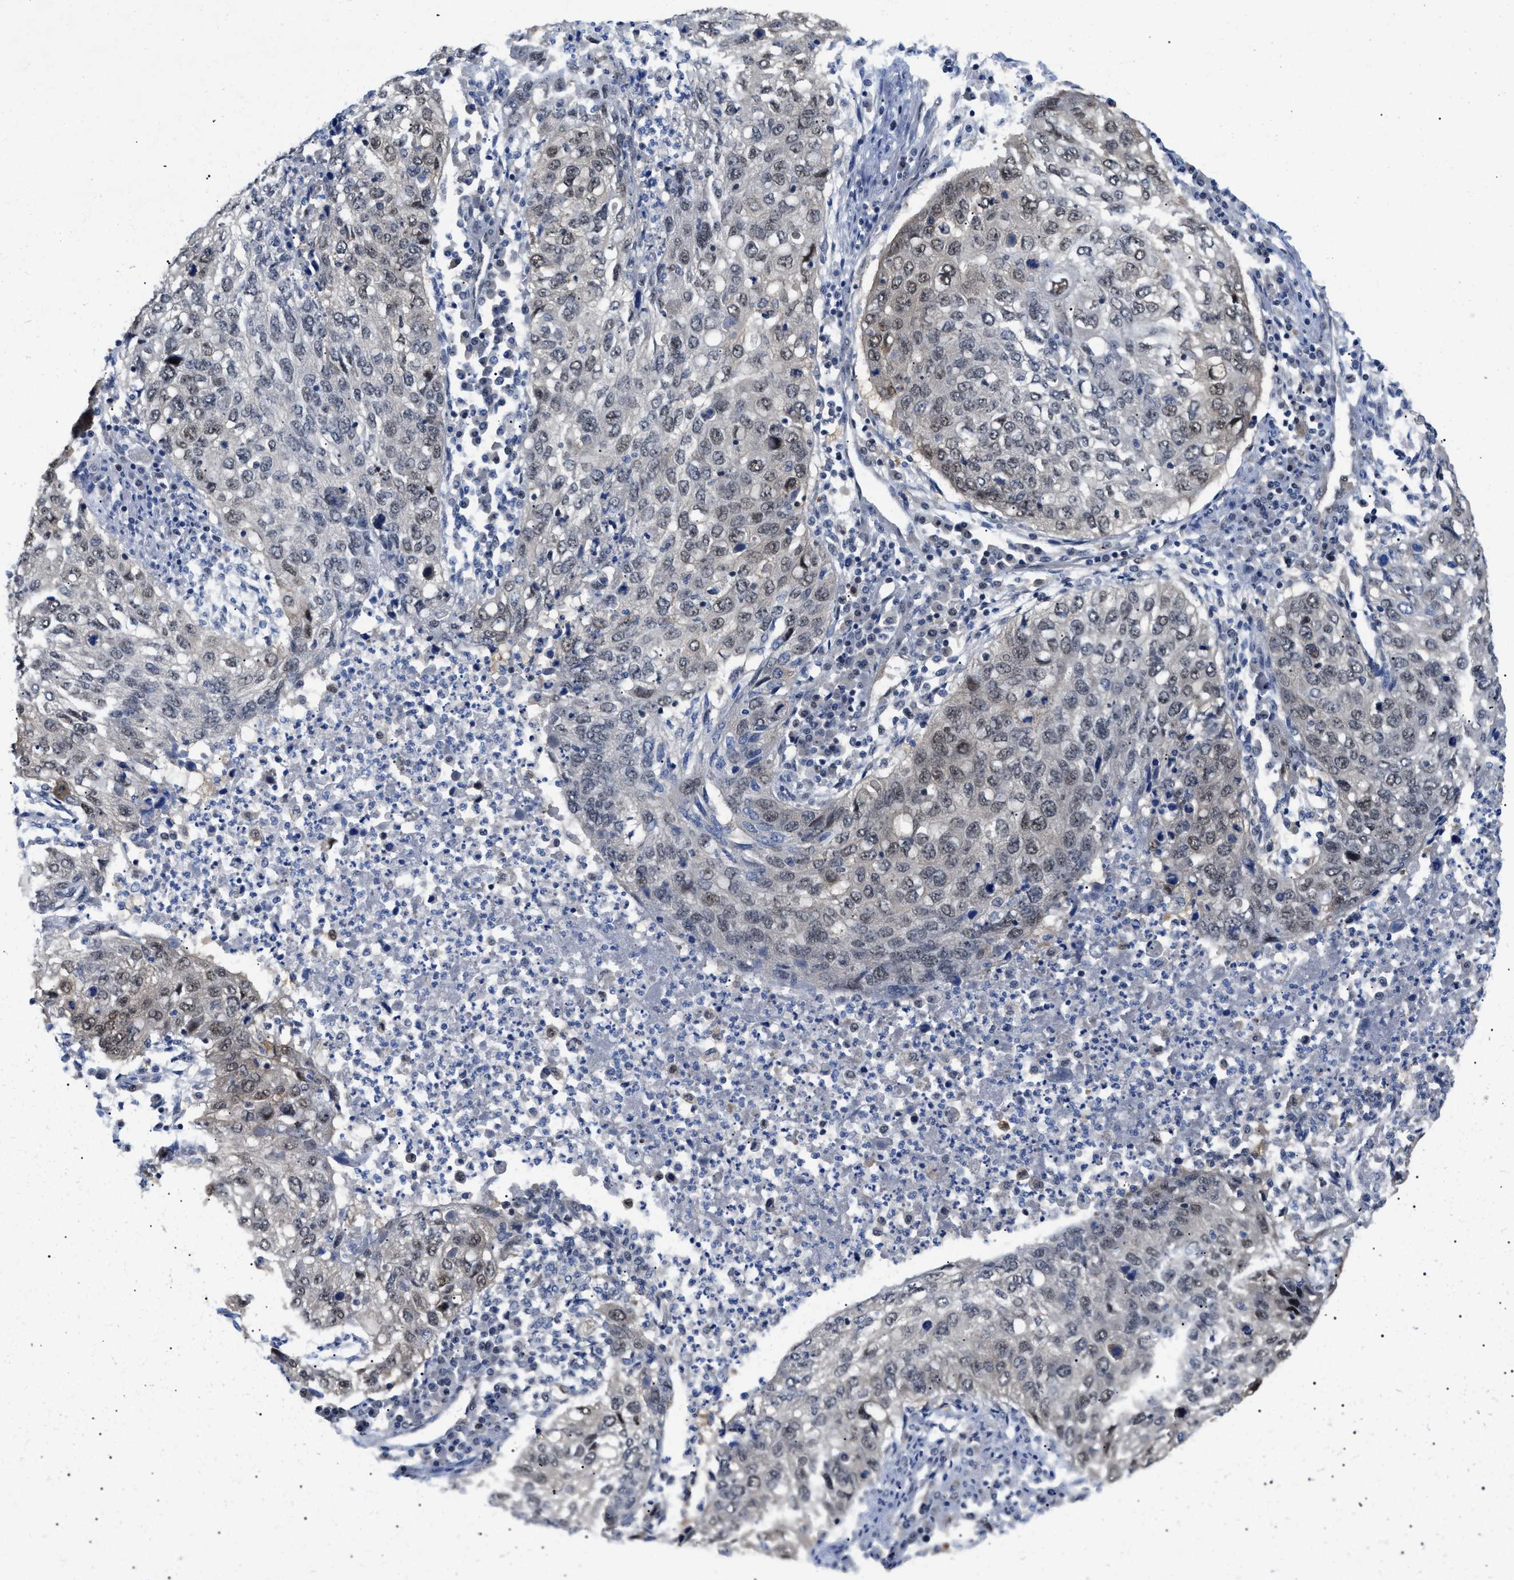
{"staining": {"intensity": "moderate", "quantity": "25%-75%", "location": "nuclear"}, "tissue": "lung cancer", "cell_type": "Tumor cells", "image_type": "cancer", "snomed": [{"axis": "morphology", "description": "Squamous cell carcinoma, NOS"}, {"axis": "topography", "description": "Lung"}], "caption": "A brown stain highlights moderate nuclear staining of a protein in human lung cancer tumor cells.", "gene": "GARRE1", "patient": {"sex": "female", "age": 63}}